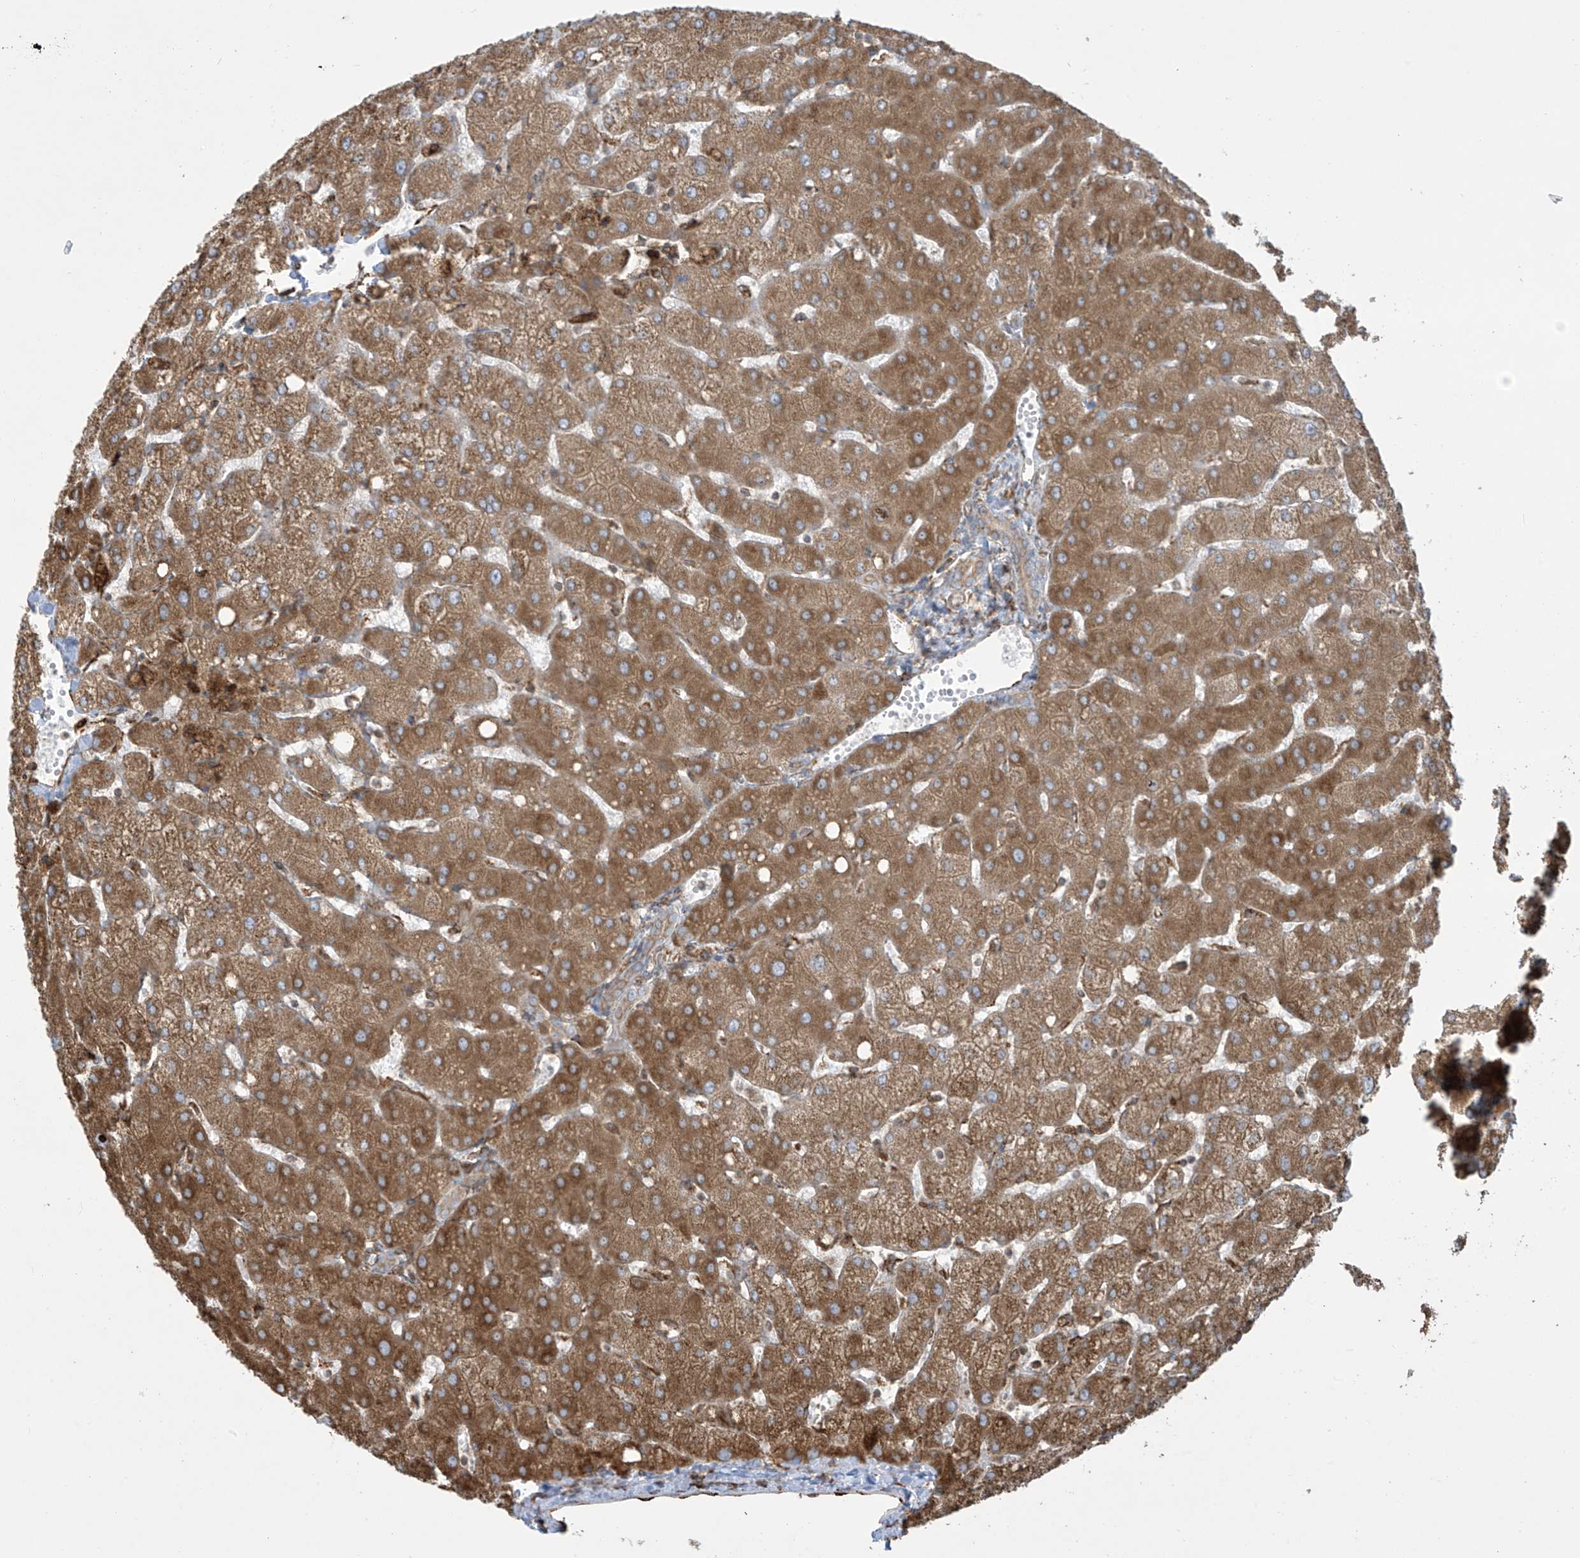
{"staining": {"intensity": "weak", "quantity": ">75%", "location": "cytoplasmic/membranous"}, "tissue": "liver", "cell_type": "Cholangiocytes", "image_type": "normal", "snomed": [{"axis": "morphology", "description": "Normal tissue, NOS"}, {"axis": "topography", "description": "Liver"}], "caption": "DAB immunohistochemical staining of normal human liver exhibits weak cytoplasmic/membranous protein staining in approximately >75% of cholangiocytes.", "gene": "MX1", "patient": {"sex": "female", "age": 54}}